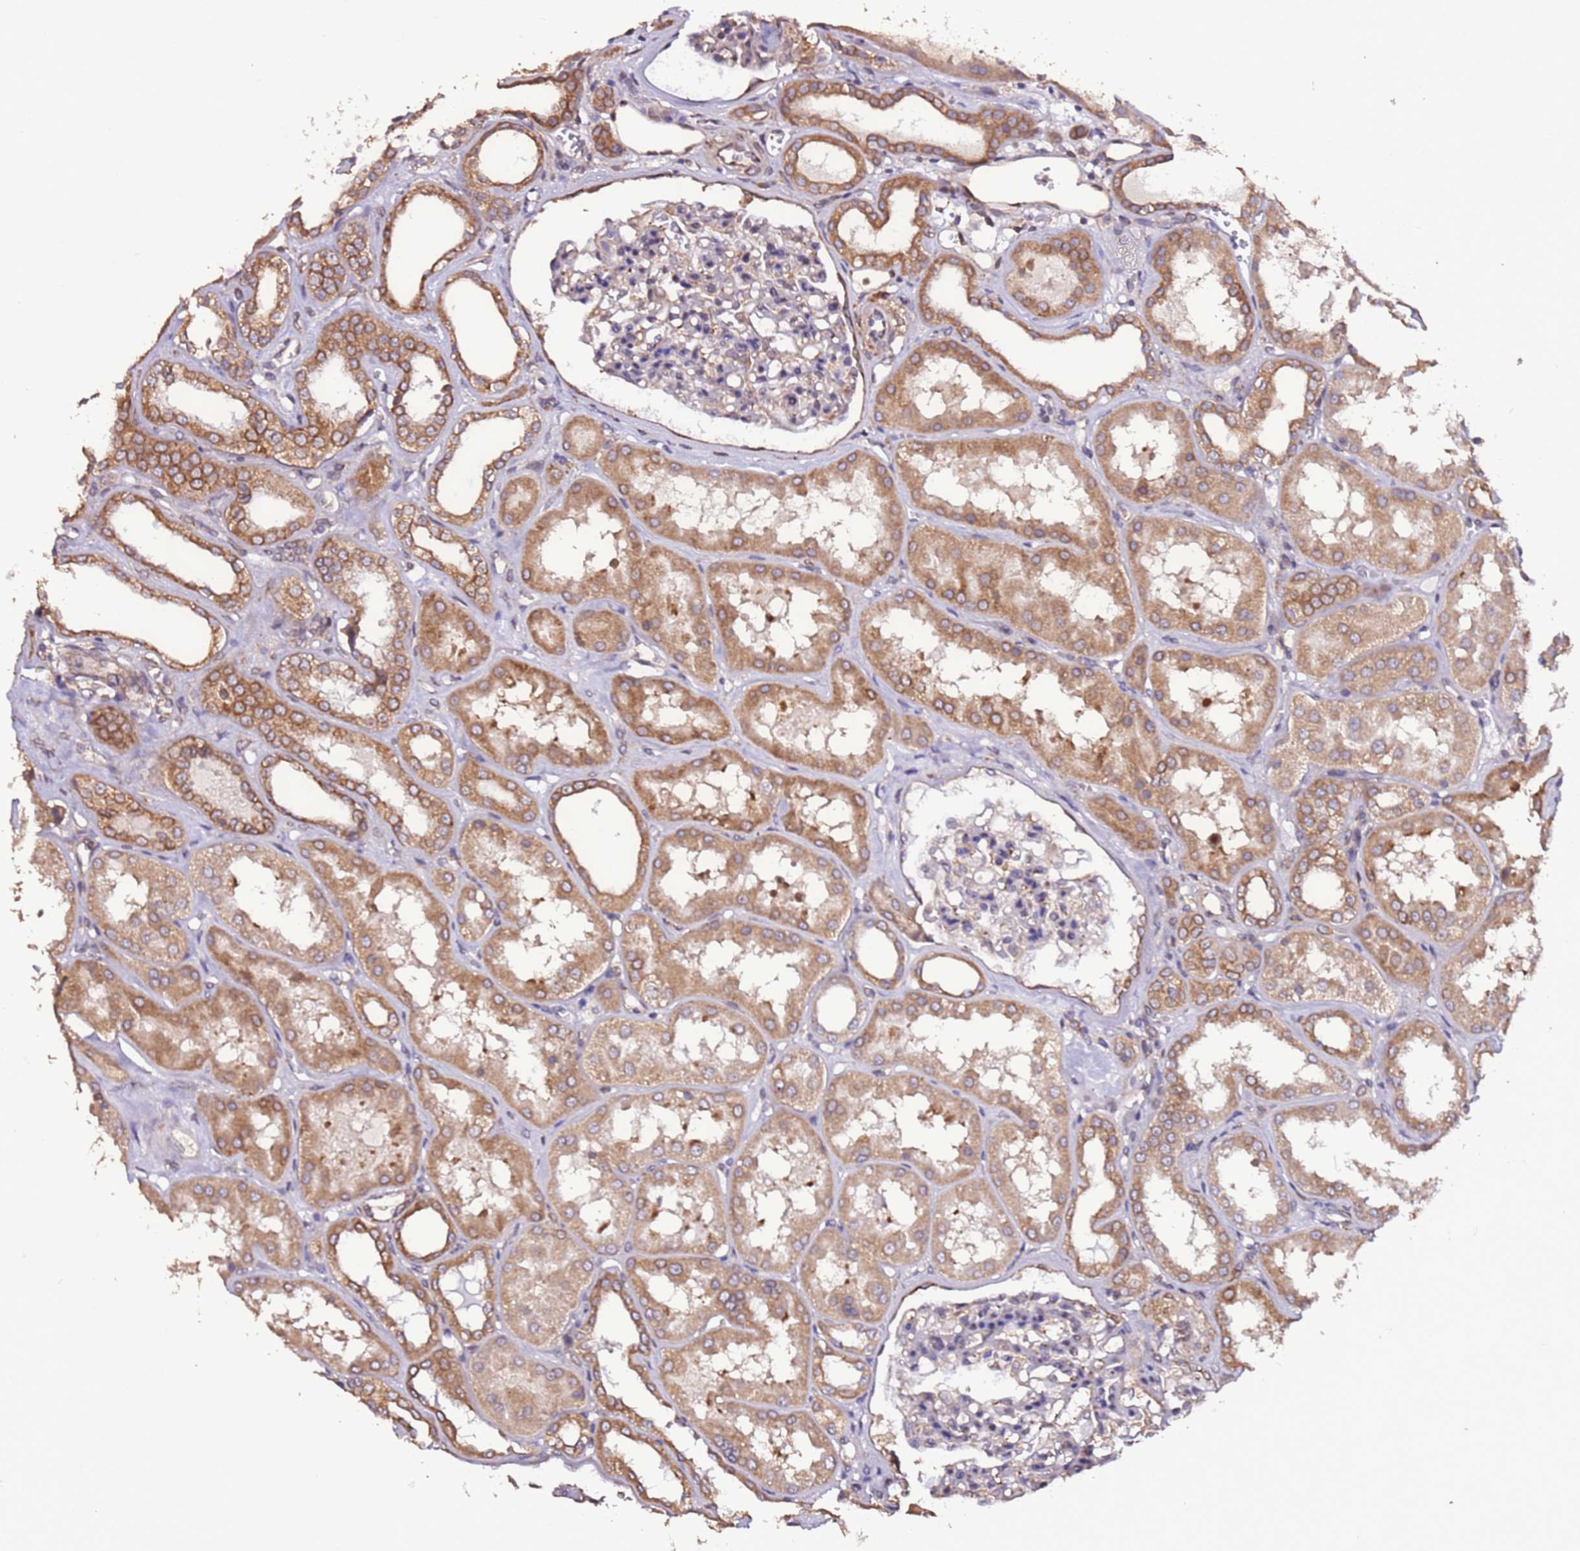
{"staining": {"intensity": "weak", "quantity": "<25%", "location": "cytoplasmic/membranous"}, "tissue": "kidney", "cell_type": "Cells in glomeruli", "image_type": "normal", "snomed": [{"axis": "morphology", "description": "Normal tissue, NOS"}, {"axis": "topography", "description": "Kidney"}], "caption": "Protein analysis of normal kidney exhibits no significant positivity in cells in glomeruli. (Brightfield microscopy of DAB immunohistochemistry (IHC) at high magnification).", "gene": "SLC41A3", "patient": {"sex": "female", "age": 56}}